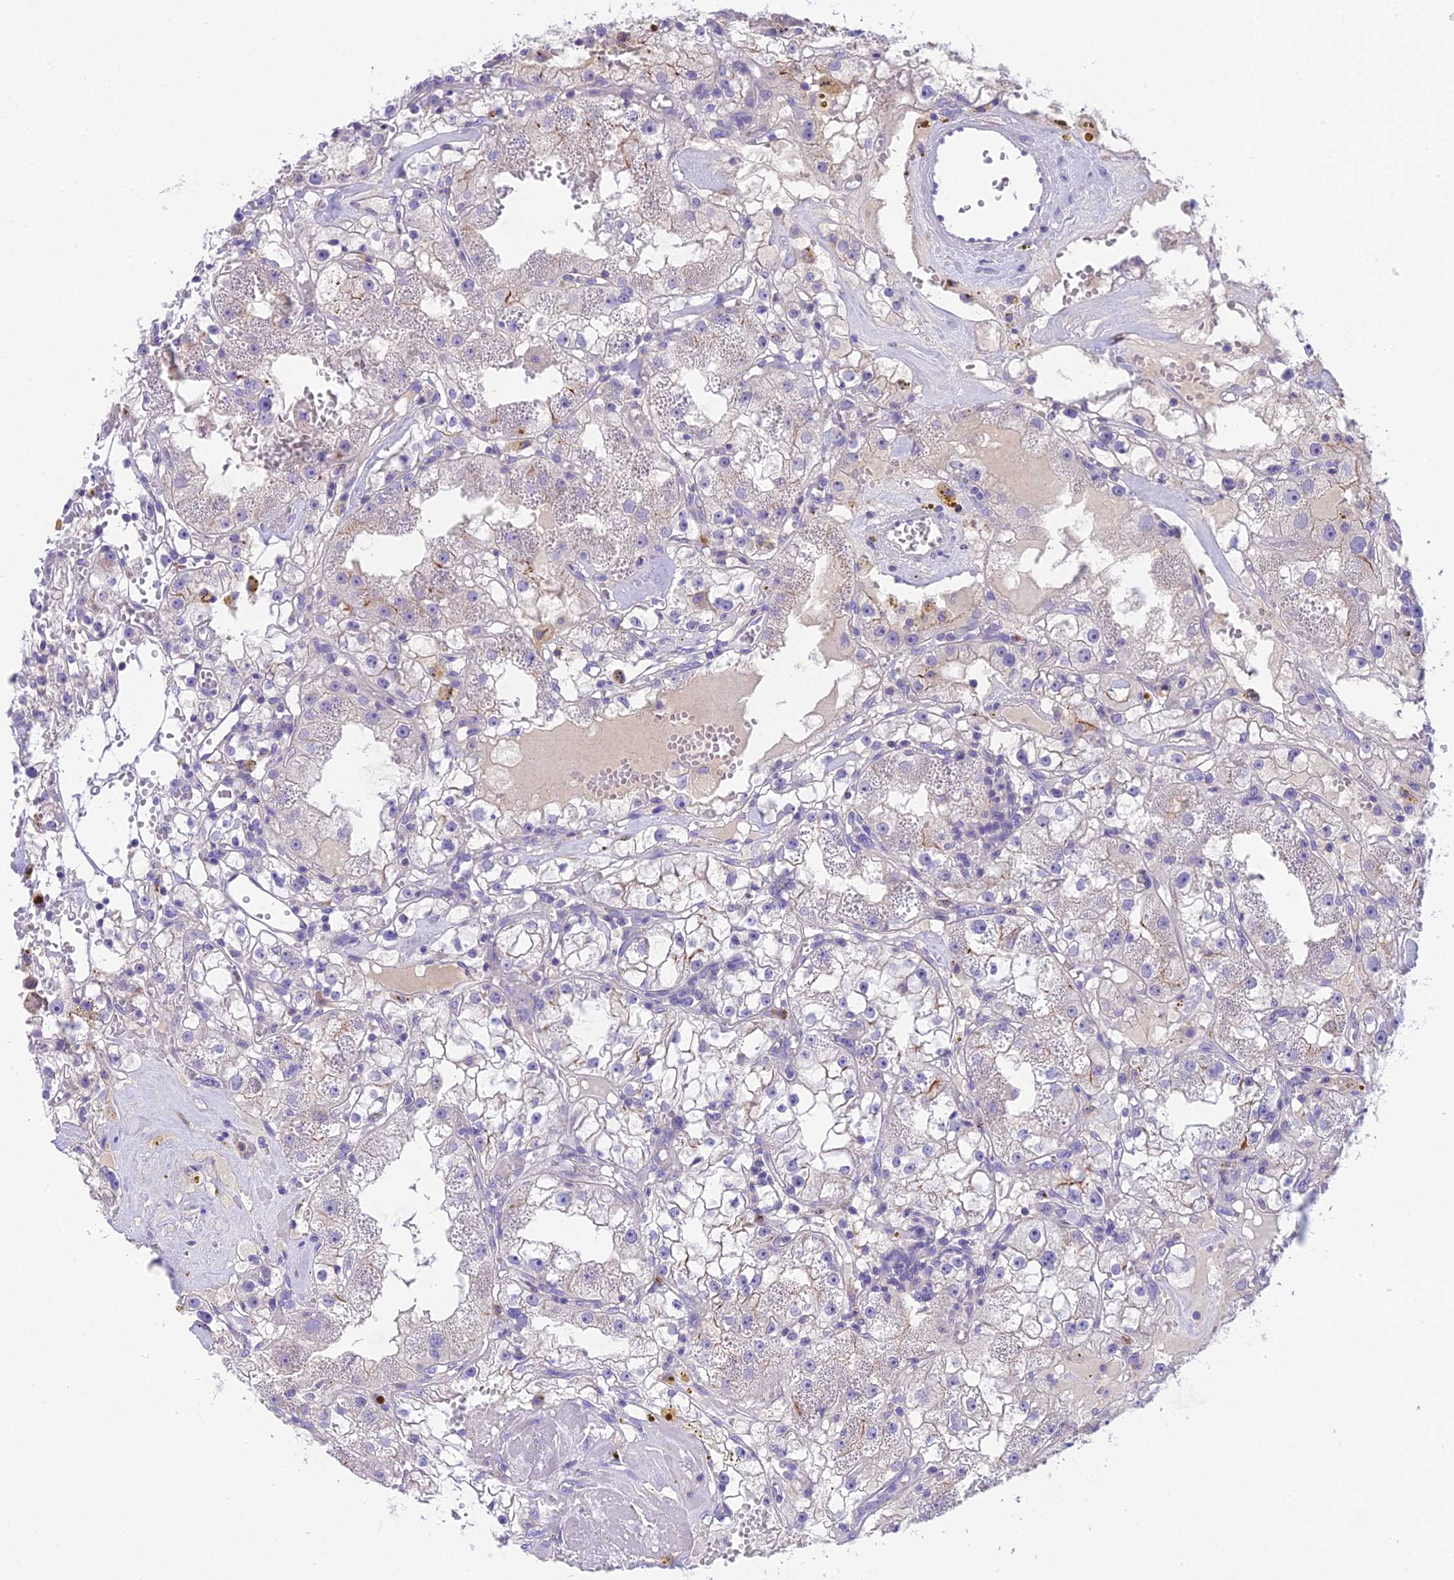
{"staining": {"intensity": "negative", "quantity": "none", "location": "none"}, "tissue": "renal cancer", "cell_type": "Tumor cells", "image_type": "cancer", "snomed": [{"axis": "morphology", "description": "Adenocarcinoma, NOS"}, {"axis": "topography", "description": "Kidney"}], "caption": "Tumor cells show no significant protein positivity in adenocarcinoma (renal). (DAB (3,3'-diaminobenzidine) immunohistochemistry, high magnification).", "gene": "KIAA0408", "patient": {"sex": "male", "age": 56}}